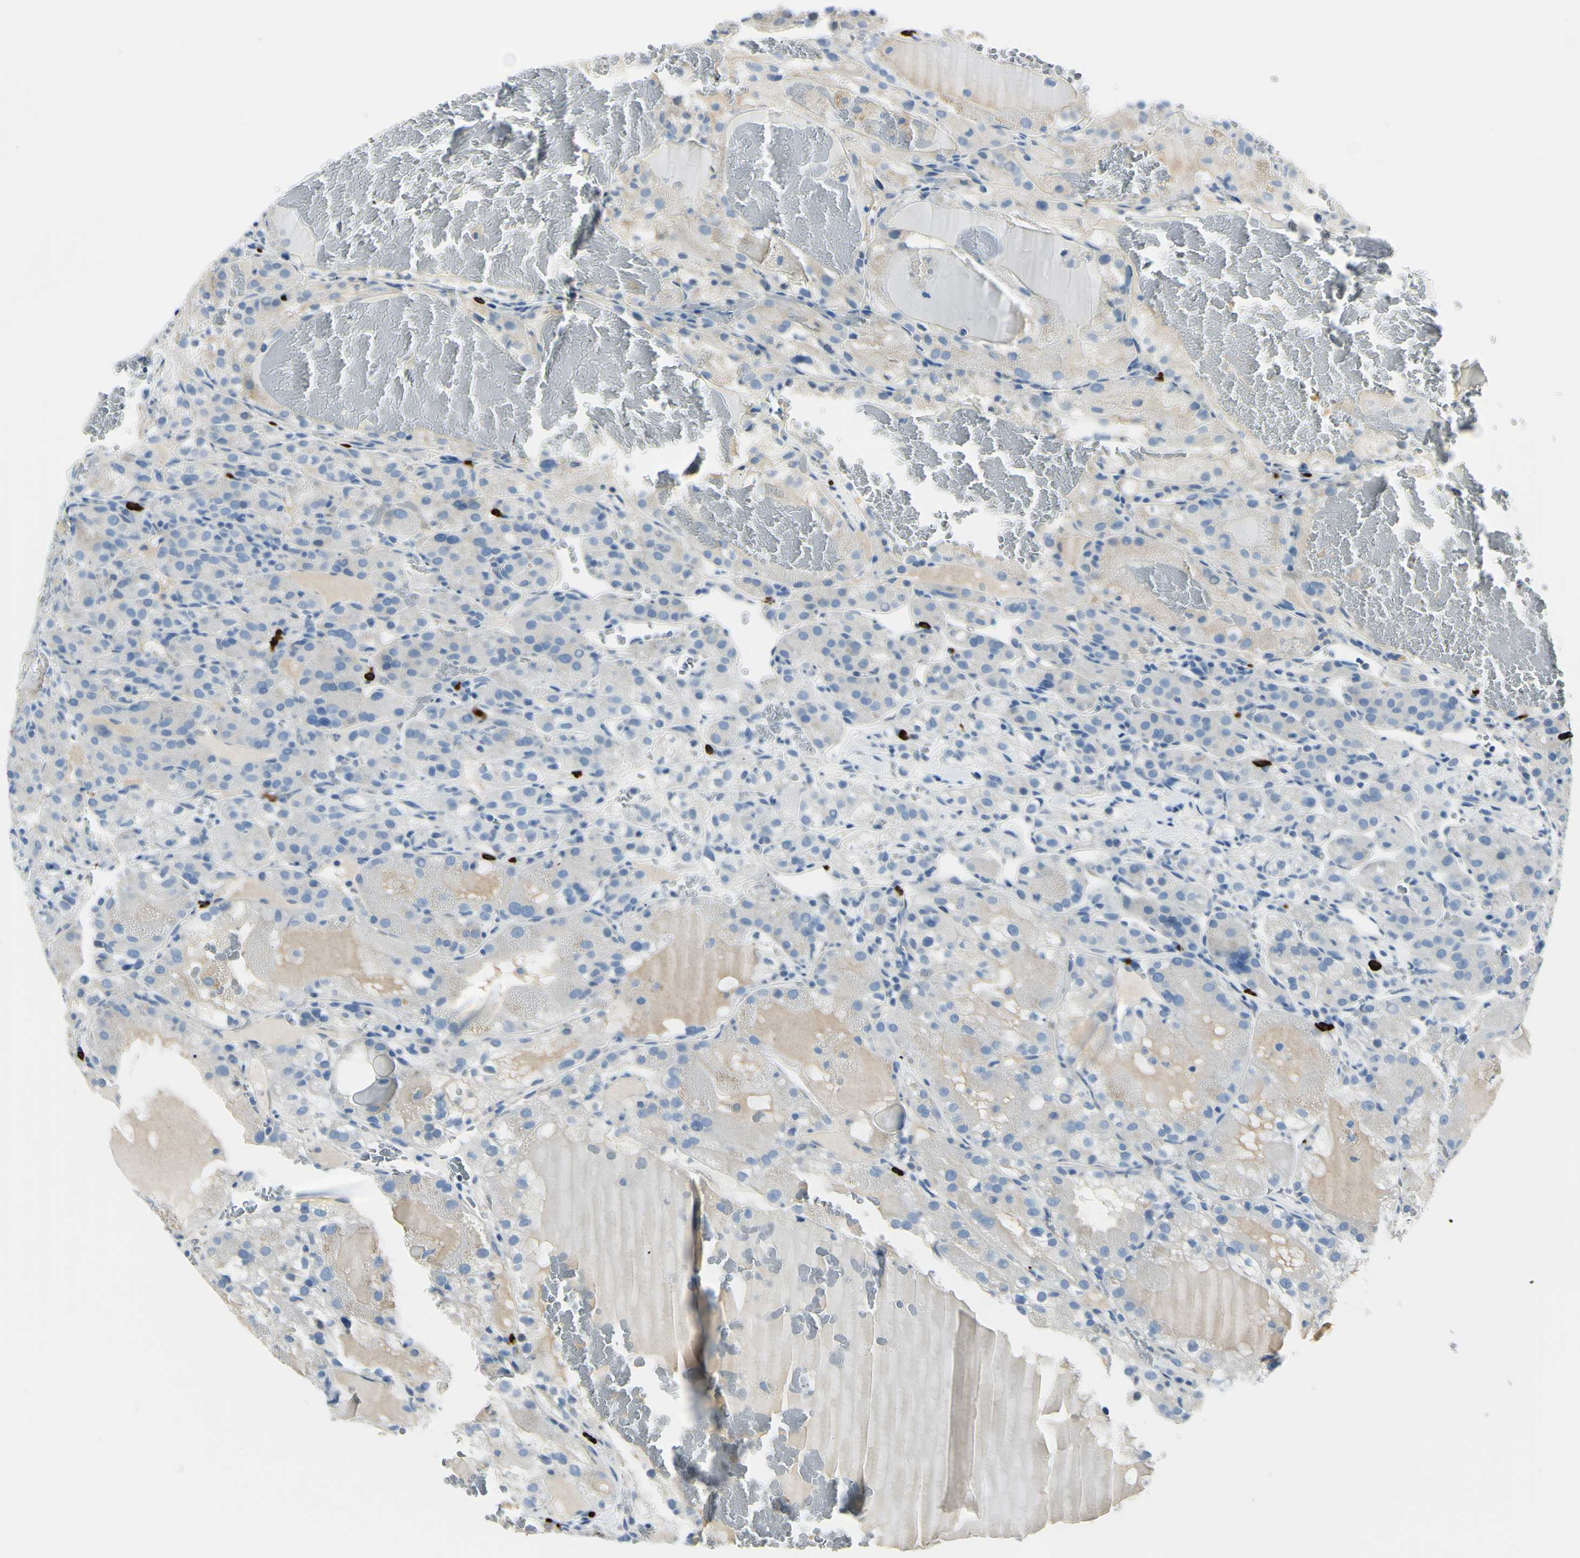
{"staining": {"intensity": "negative", "quantity": "none", "location": "none"}, "tissue": "renal cancer", "cell_type": "Tumor cells", "image_type": "cancer", "snomed": [{"axis": "morphology", "description": "Normal tissue, NOS"}, {"axis": "morphology", "description": "Adenocarcinoma, NOS"}, {"axis": "topography", "description": "Kidney"}], "caption": "Human renal cancer (adenocarcinoma) stained for a protein using IHC reveals no staining in tumor cells.", "gene": "DLG4", "patient": {"sex": "male", "age": 61}}